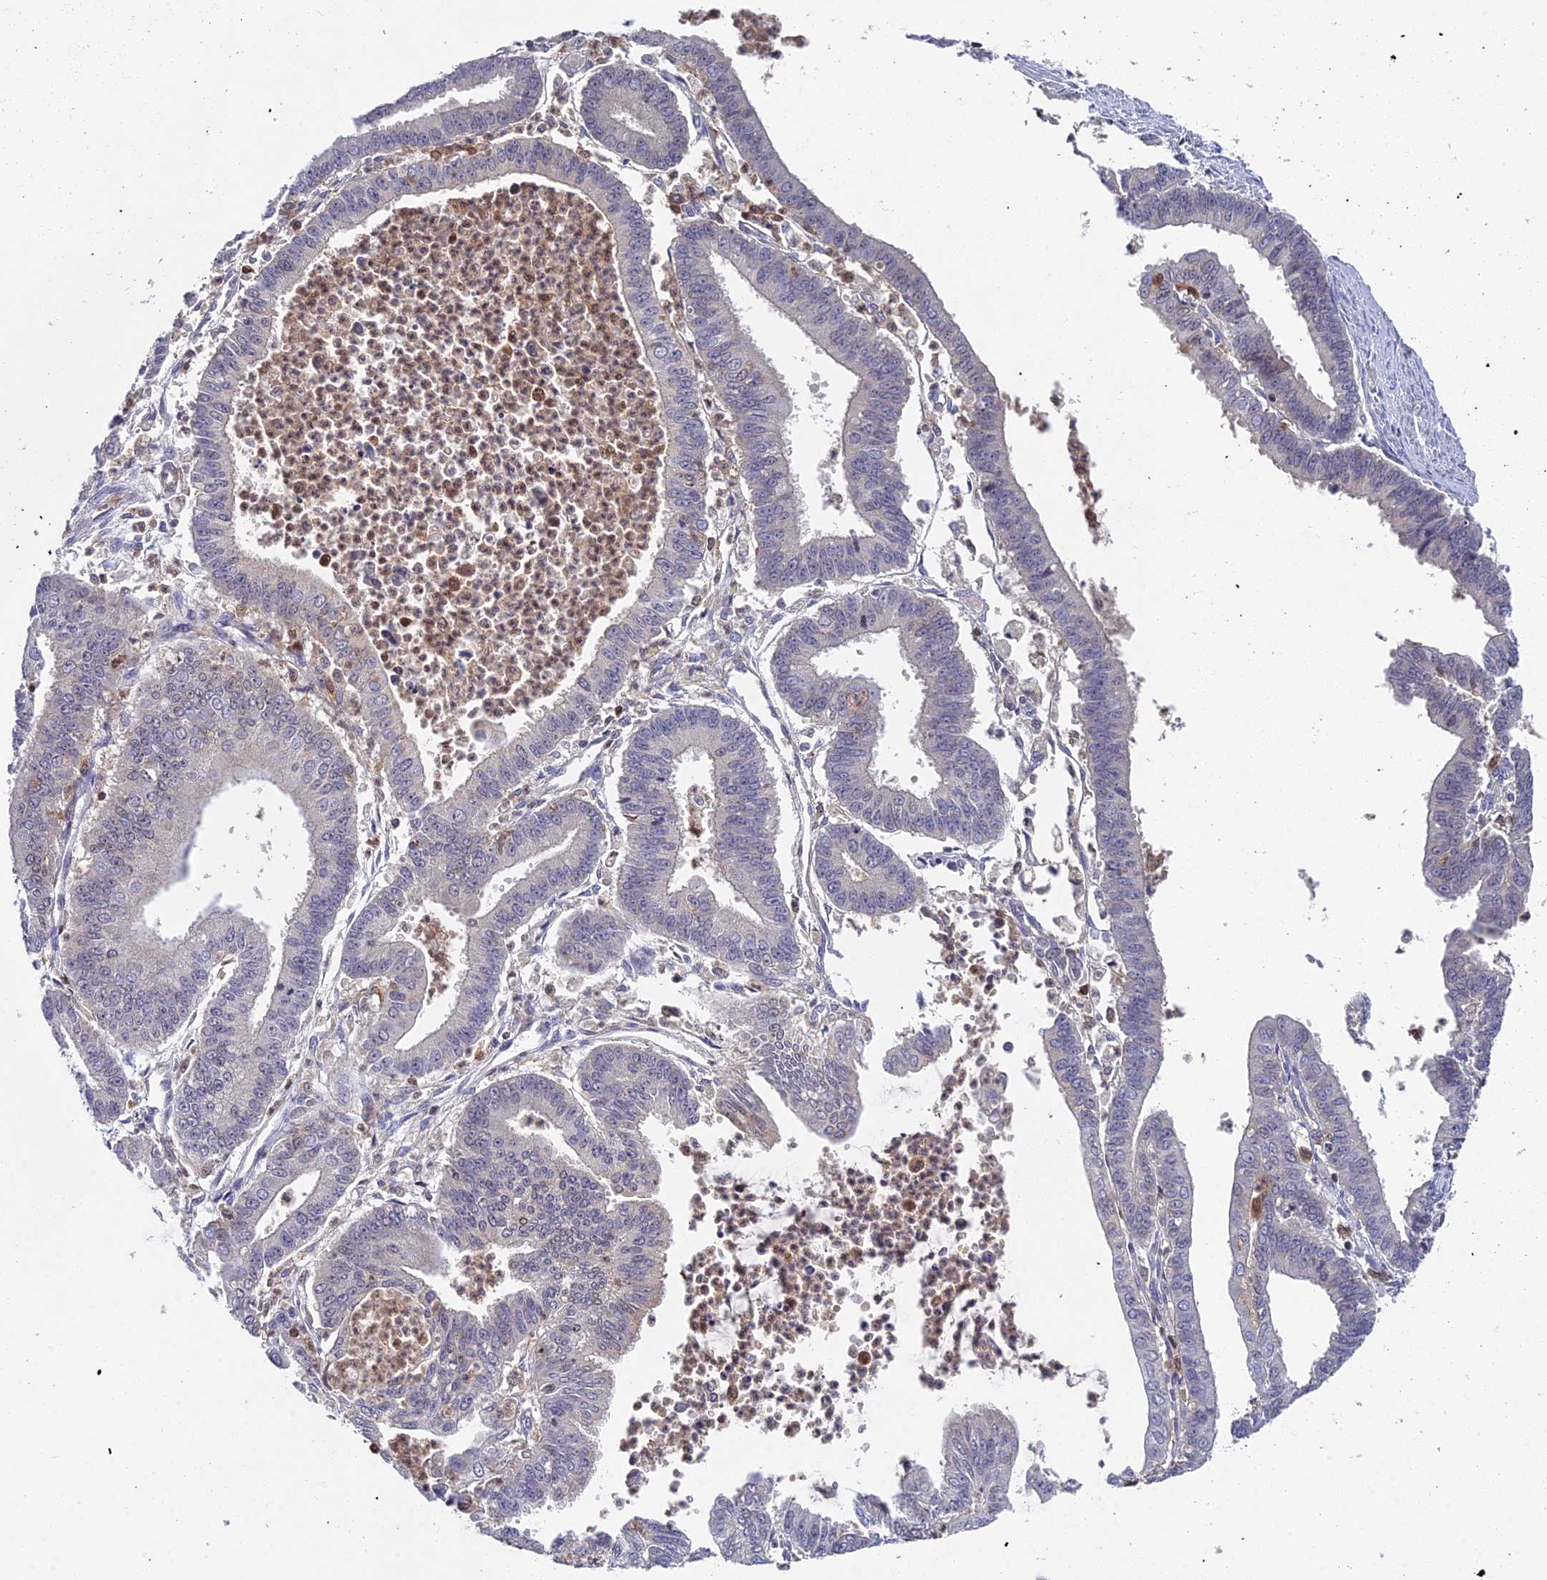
{"staining": {"intensity": "negative", "quantity": "none", "location": "none"}, "tissue": "endometrial cancer", "cell_type": "Tumor cells", "image_type": "cancer", "snomed": [{"axis": "morphology", "description": "Adenocarcinoma, NOS"}, {"axis": "topography", "description": "Endometrium"}], "caption": "Adenocarcinoma (endometrial) was stained to show a protein in brown. There is no significant positivity in tumor cells.", "gene": "GALK2", "patient": {"sex": "female", "age": 73}}